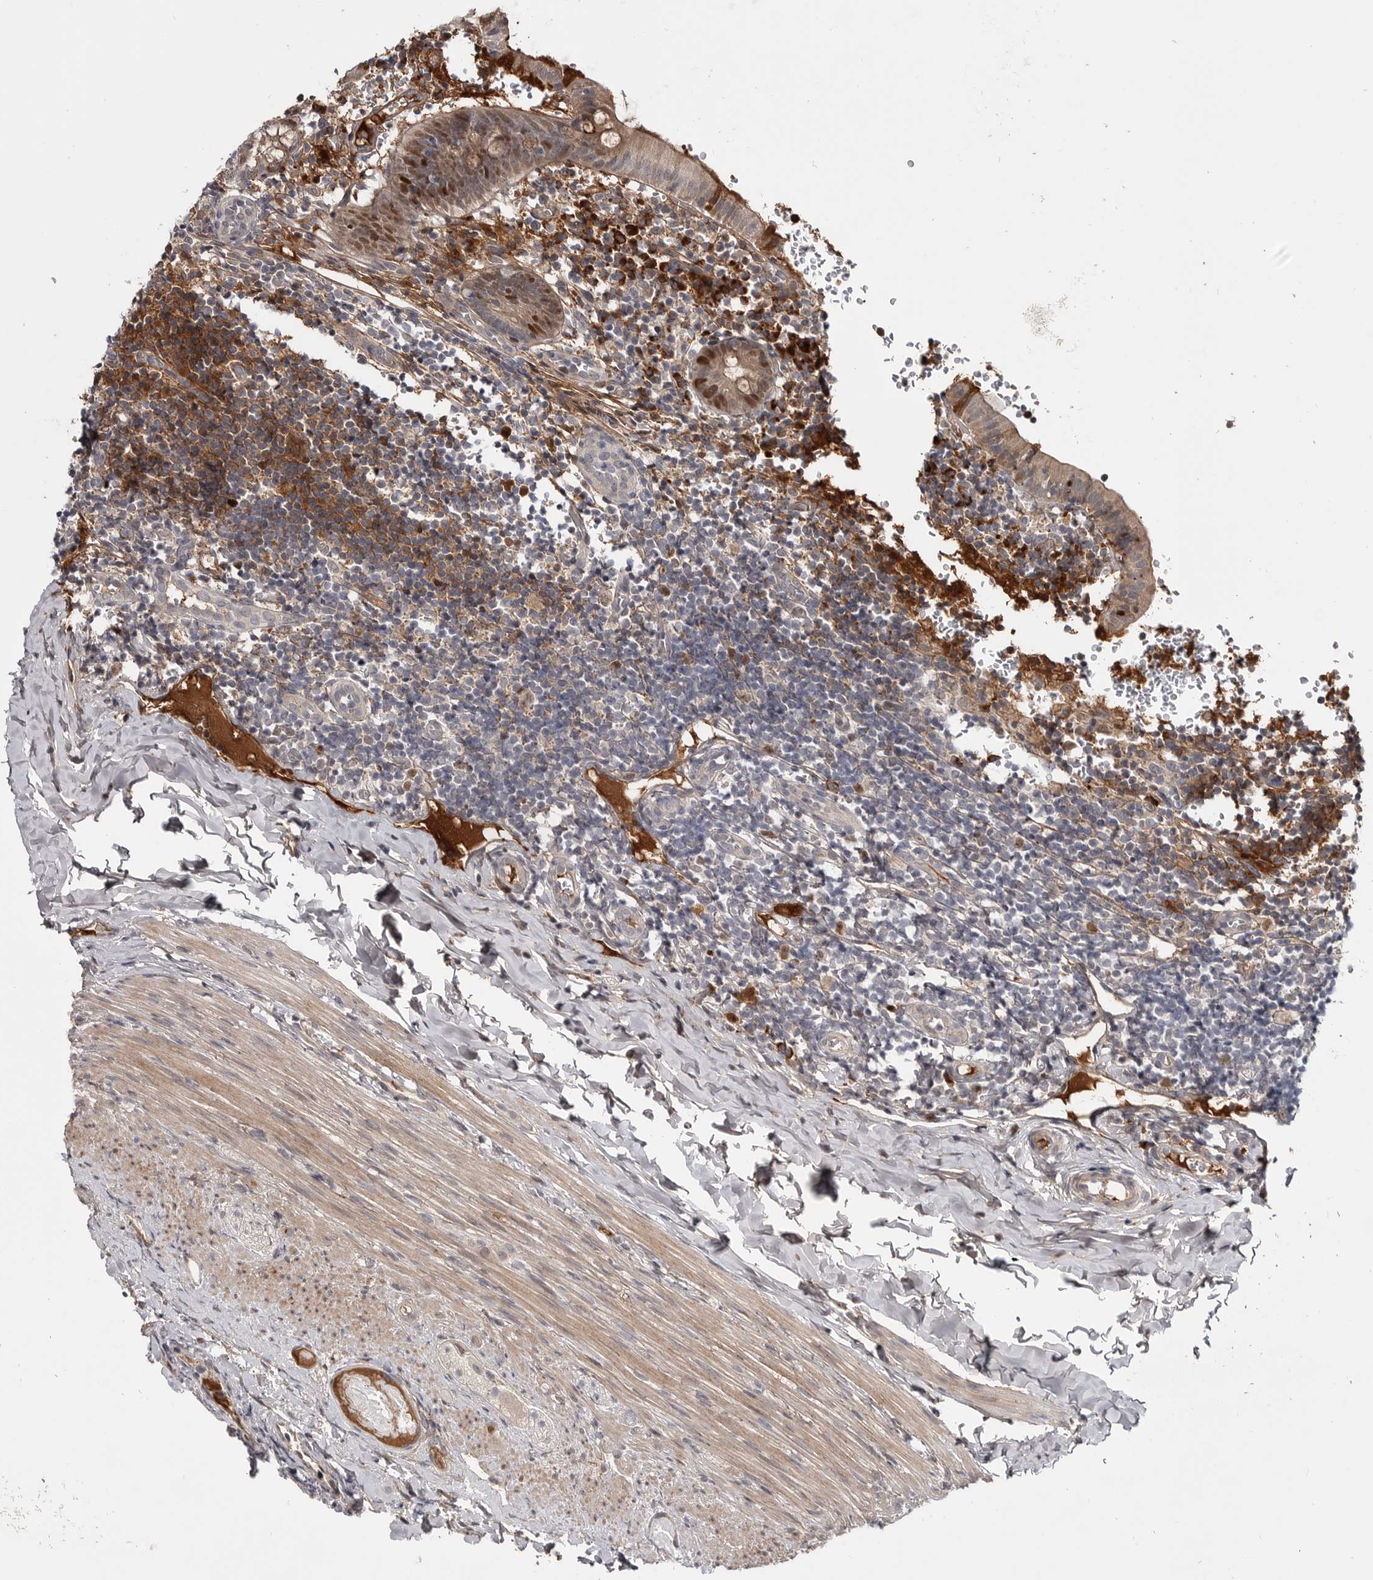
{"staining": {"intensity": "moderate", "quantity": ">75%", "location": "cytoplasmic/membranous,nuclear"}, "tissue": "appendix", "cell_type": "Glandular cells", "image_type": "normal", "snomed": [{"axis": "morphology", "description": "Normal tissue, NOS"}, {"axis": "topography", "description": "Appendix"}], "caption": "Moderate cytoplasmic/membranous,nuclear staining for a protein is seen in approximately >75% of glandular cells of unremarkable appendix using immunohistochemistry (IHC).", "gene": "ZNF277", "patient": {"sex": "male", "age": 8}}